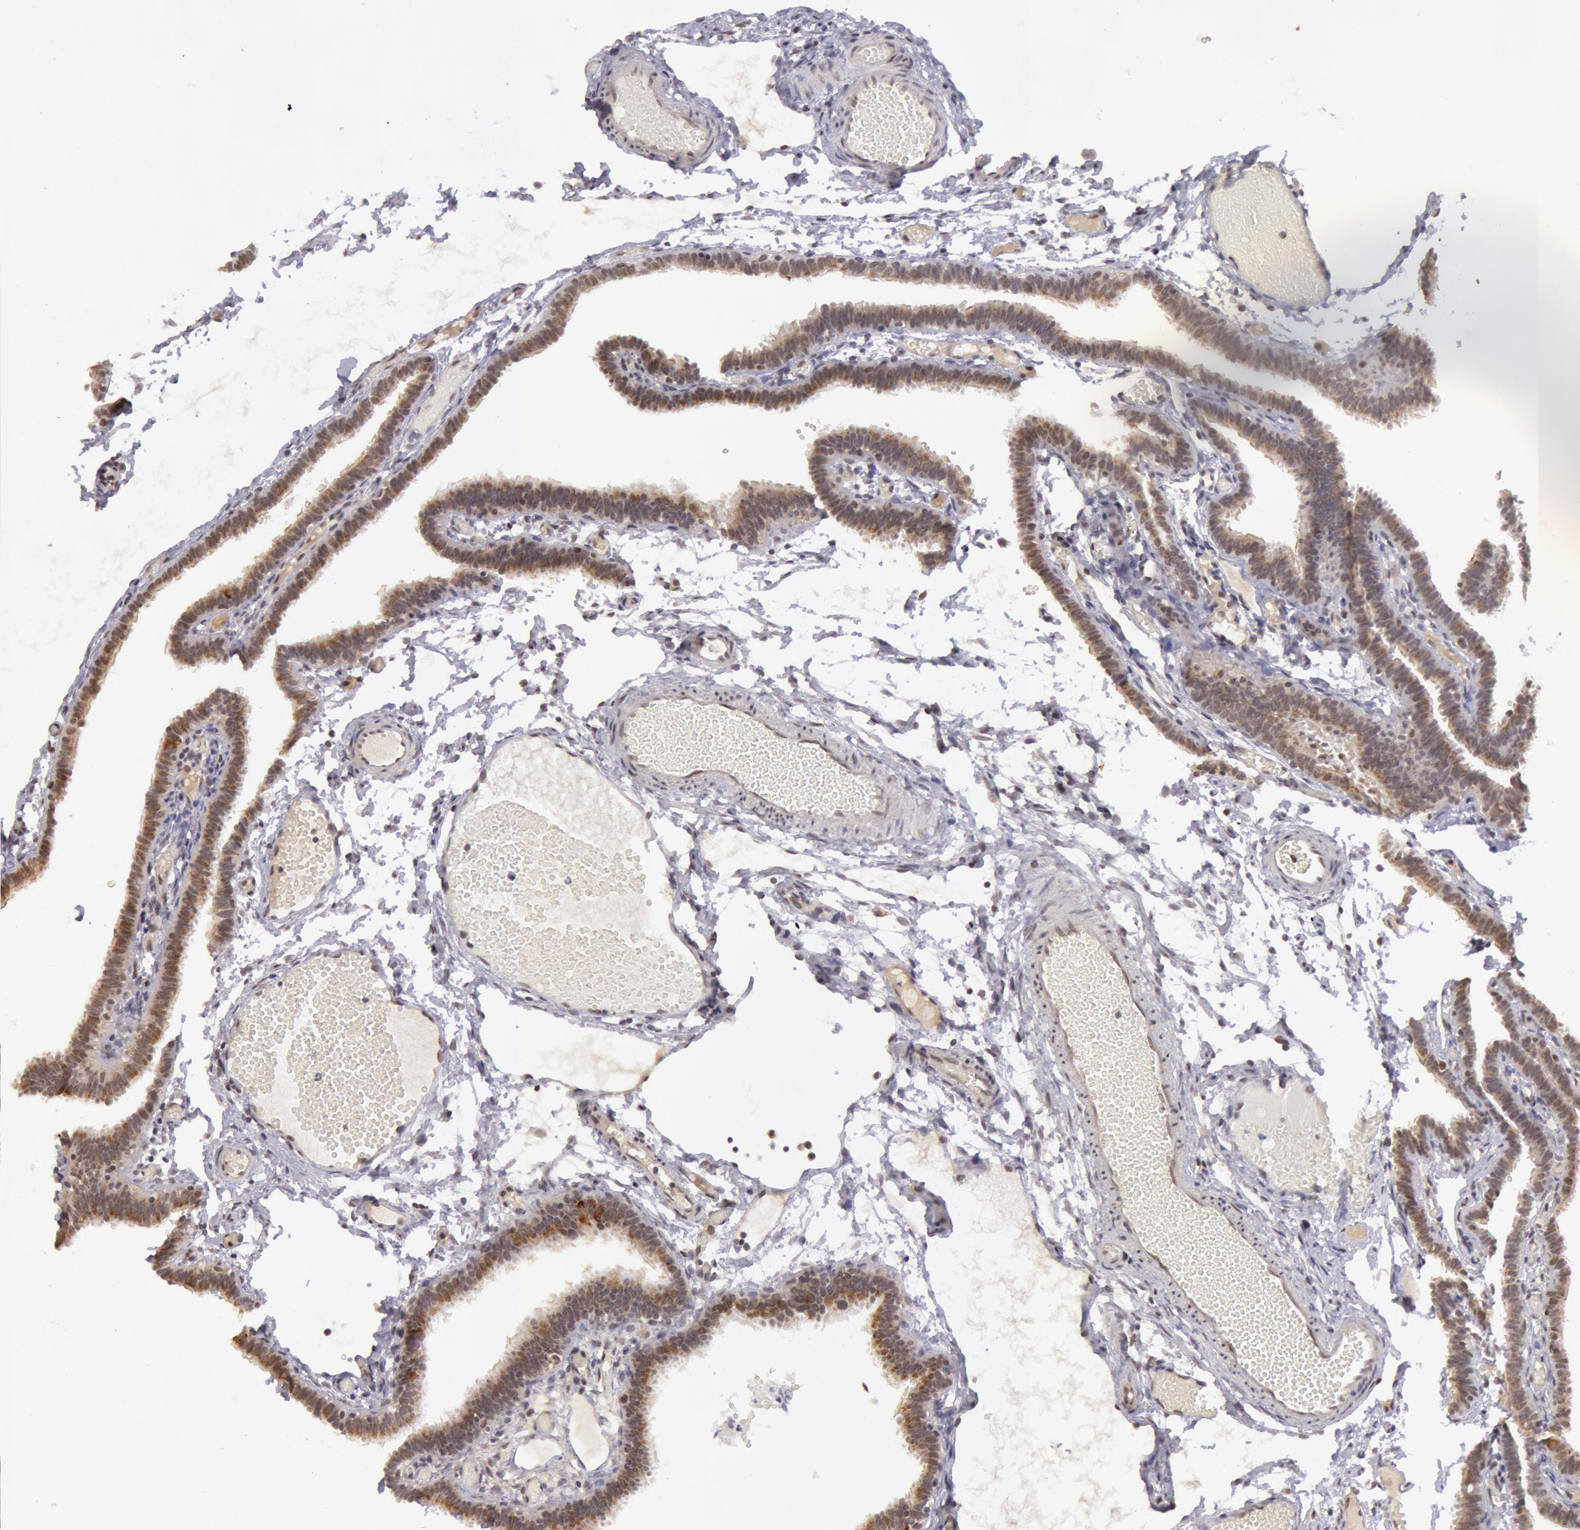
{"staining": {"intensity": "moderate", "quantity": ">75%", "location": "cytoplasmic/membranous,nuclear"}, "tissue": "fallopian tube", "cell_type": "Glandular cells", "image_type": "normal", "snomed": [{"axis": "morphology", "description": "Normal tissue, NOS"}, {"axis": "topography", "description": "Fallopian tube"}], "caption": "Human fallopian tube stained with a brown dye demonstrates moderate cytoplasmic/membranous,nuclear positive staining in approximately >75% of glandular cells.", "gene": "VRTN", "patient": {"sex": "female", "age": 29}}